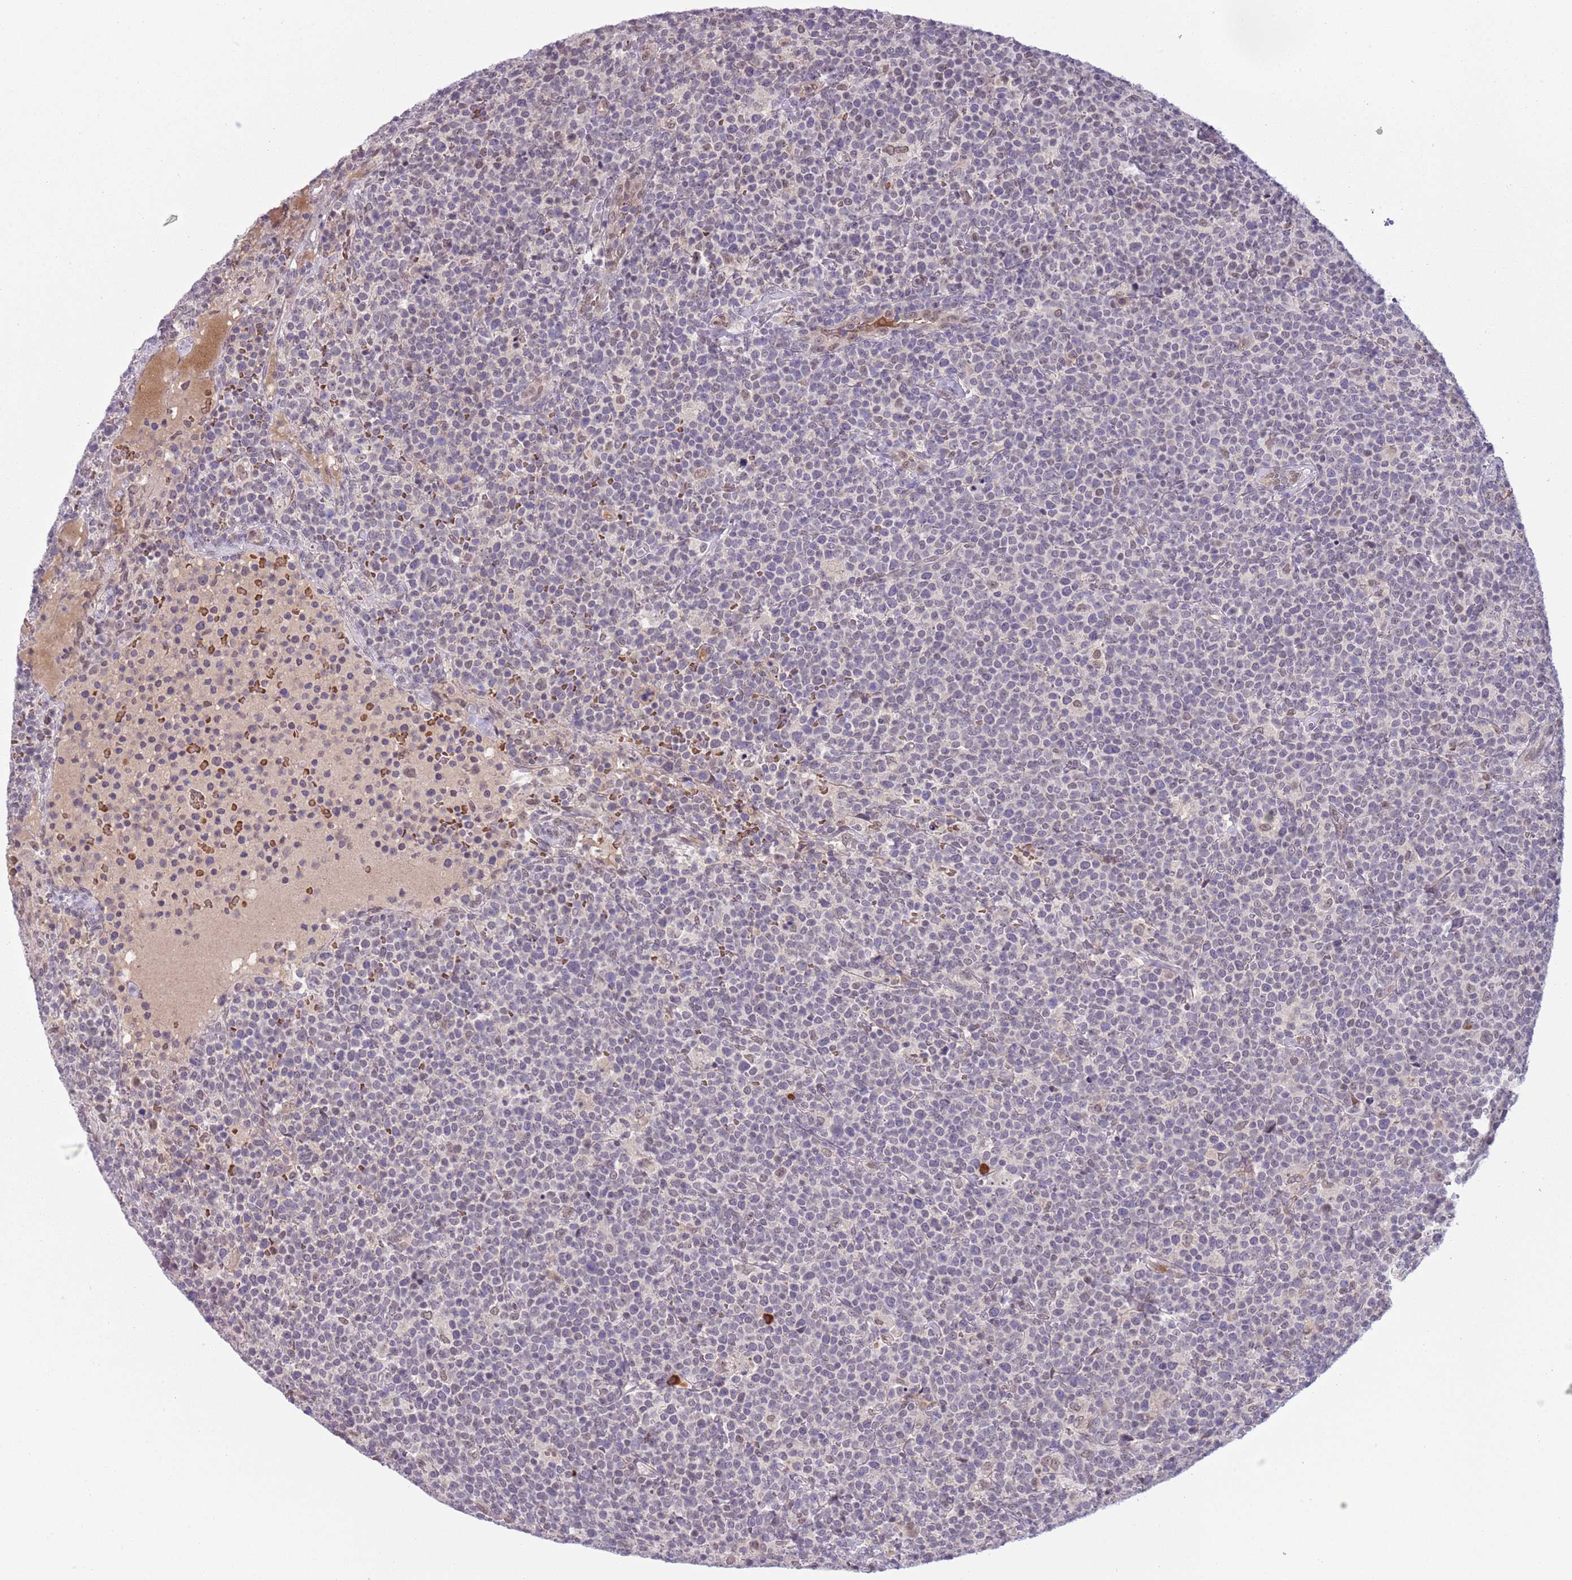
{"staining": {"intensity": "negative", "quantity": "none", "location": "none"}, "tissue": "lymphoma", "cell_type": "Tumor cells", "image_type": "cancer", "snomed": [{"axis": "morphology", "description": "Malignant lymphoma, non-Hodgkin's type, High grade"}, {"axis": "topography", "description": "Lymph node"}], "caption": "Immunohistochemical staining of human lymphoma demonstrates no significant positivity in tumor cells.", "gene": "TM2D1", "patient": {"sex": "male", "age": 61}}